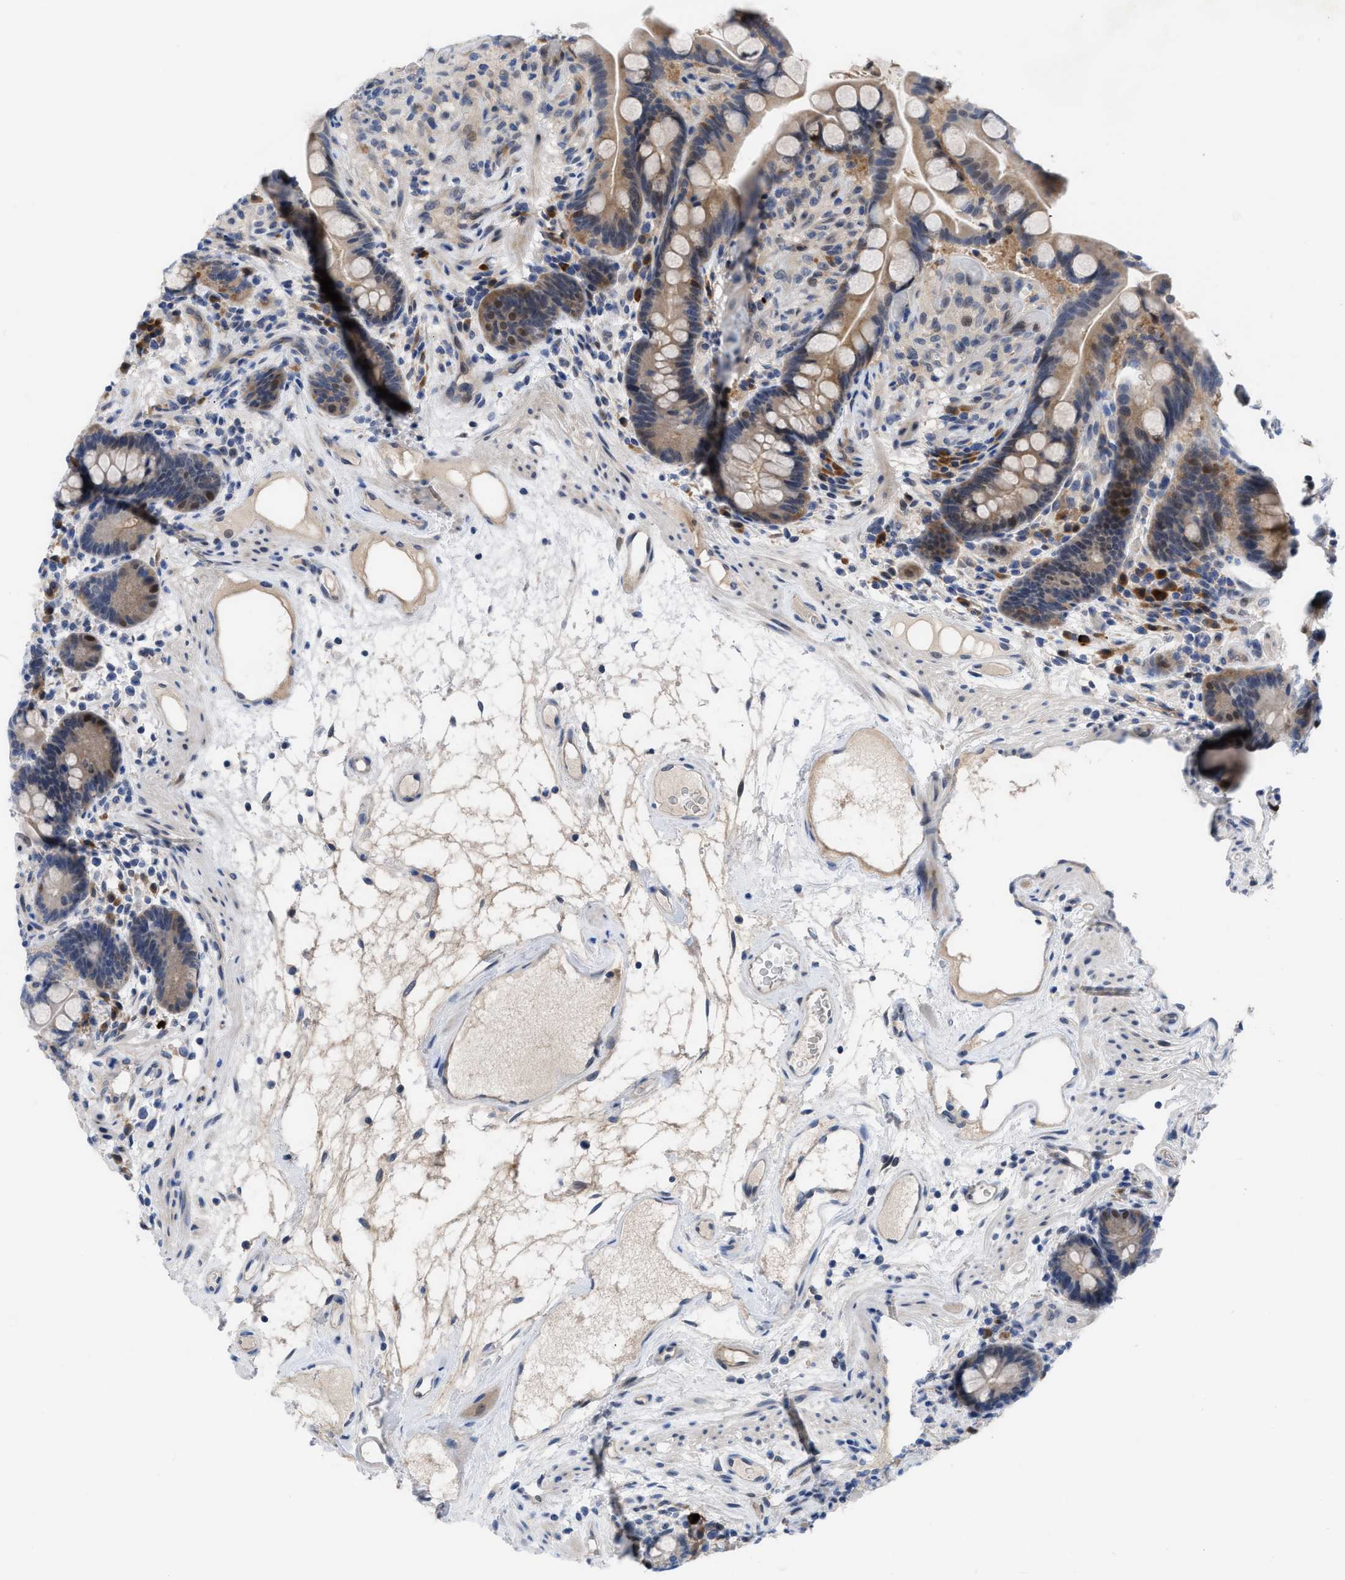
{"staining": {"intensity": "negative", "quantity": "none", "location": "none"}, "tissue": "colon", "cell_type": "Endothelial cells", "image_type": "normal", "snomed": [{"axis": "morphology", "description": "Normal tissue, NOS"}, {"axis": "topography", "description": "Colon"}], "caption": "This is a micrograph of IHC staining of unremarkable colon, which shows no positivity in endothelial cells. Nuclei are stained in blue.", "gene": "IL17RE", "patient": {"sex": "male", "age": 73}}